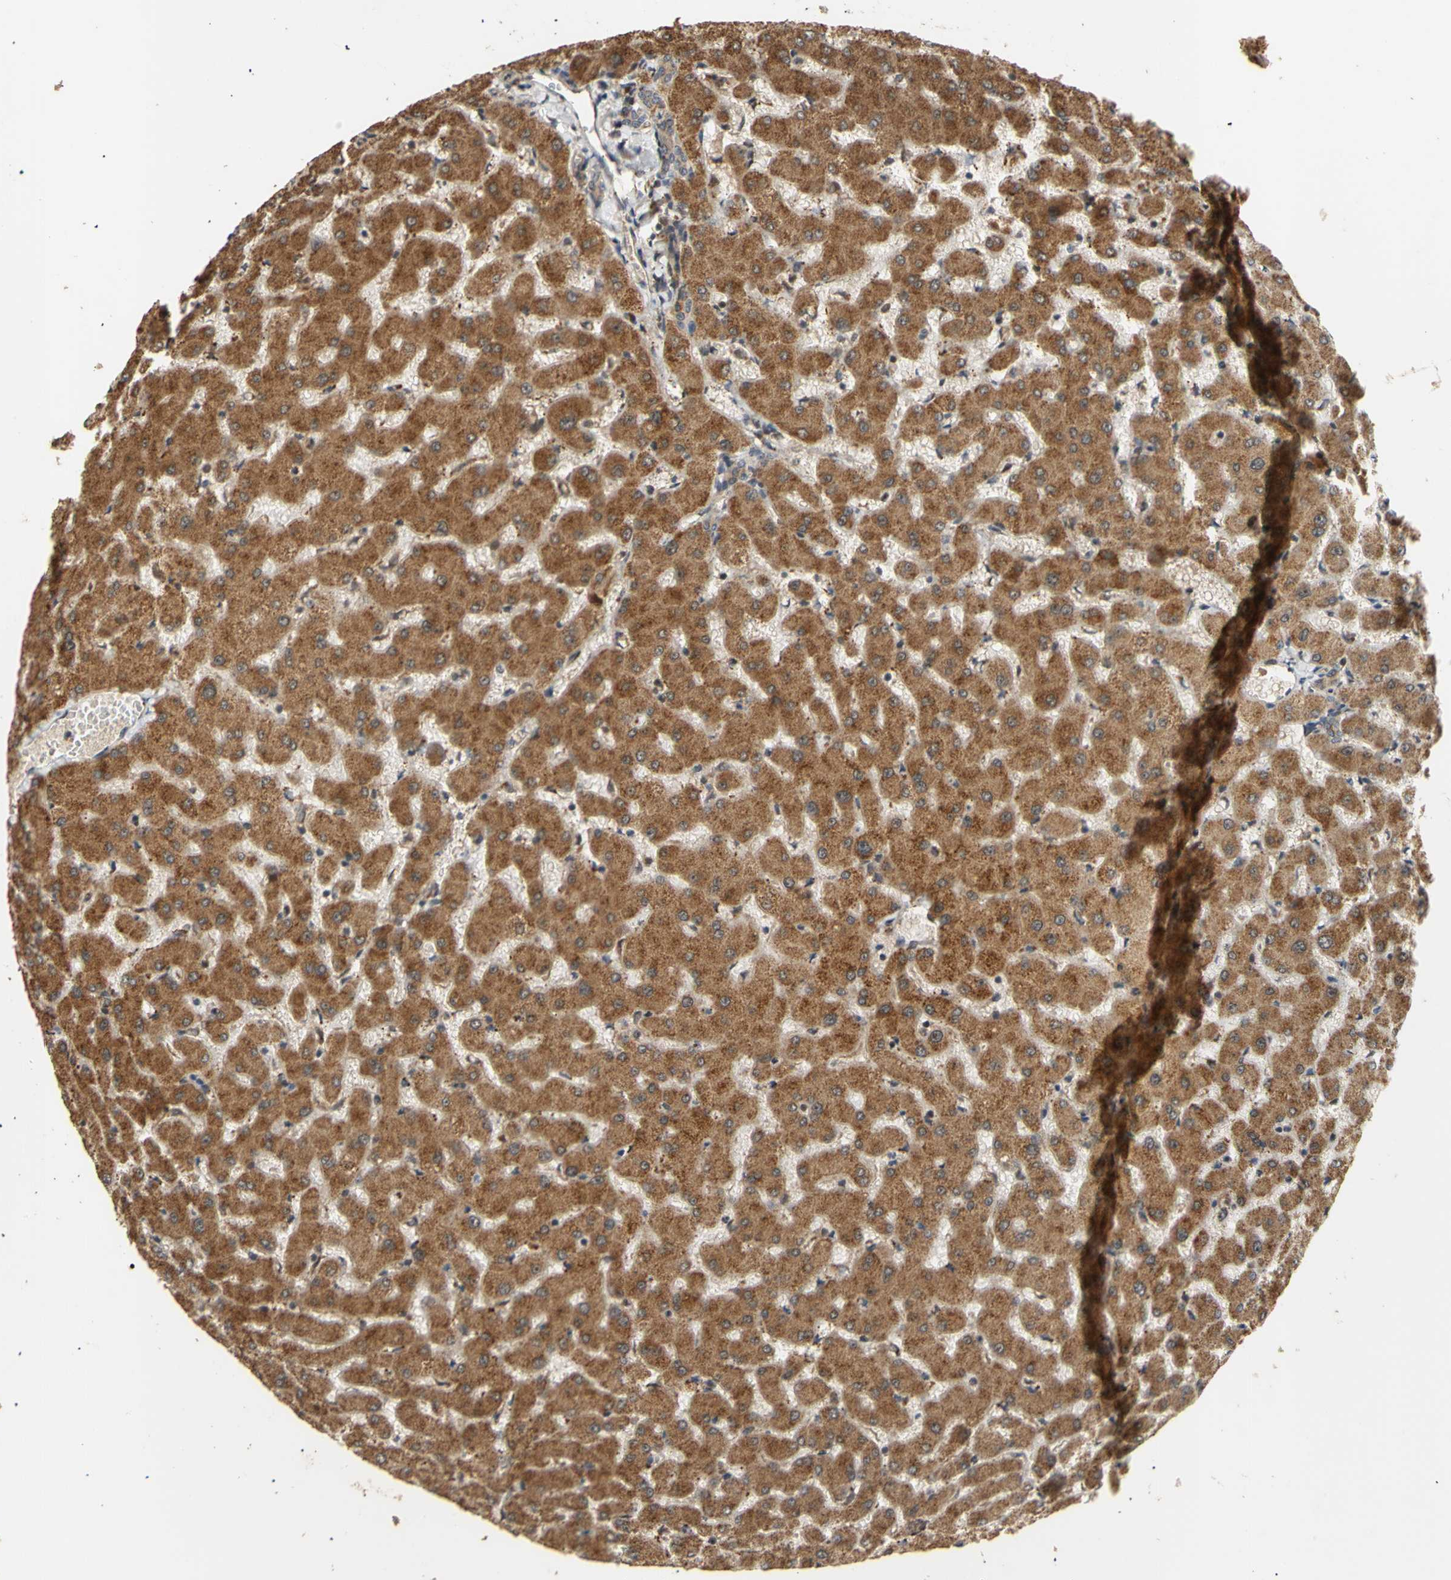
{"staining": {"intensity": "moderate", "quantity": ">75%", "location": "cytoplasmic/membranous"}, "tissue": "liver", "cell_type": "Cholangiocytes", "image_type": "normal", "snomed": [{"axis": "morphology", "description": "Normal tissue, NOS"}, {"axis": "topography", "description": "Liver"}], "caption": "Unremarkable liver was stained to show a protein in brown. There is medium levels of moderate cytoplasmic/membranous staining in approximately >75% of cholangiocytes. (Brightfield microscopy of DAB IHC at high magnification).", "gene": "GTF2E2", "patient": {"sex": "female", "age": 63}}